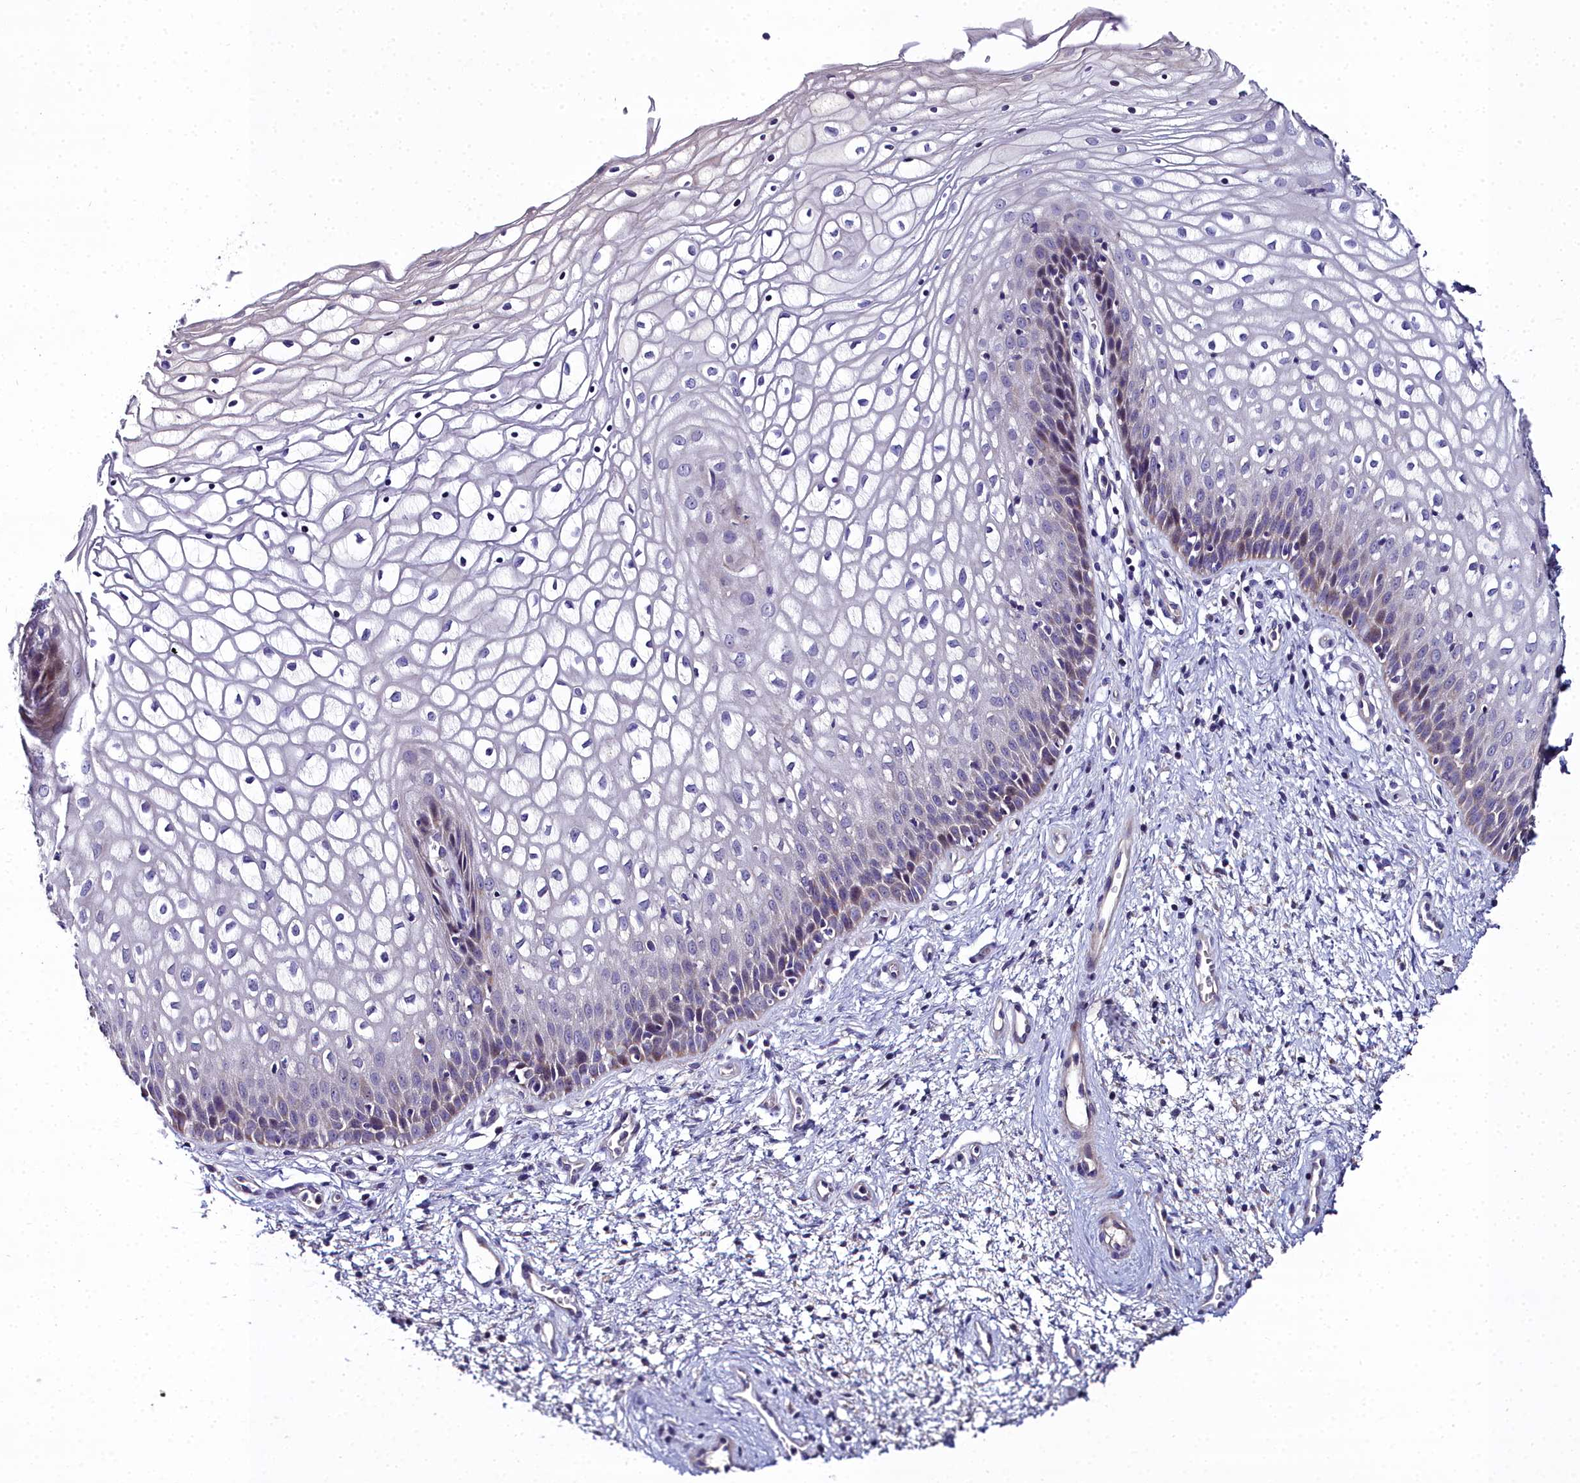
{"staining": {"intensity": "weak", "quantity": "25%-75%", "location": "cytoplasmic/membranous"}, "tissue": "vagina", "cell_type": "Squamous epithelial cells", "image_type": "normal", "snomed": [{"axis": "morphology", "description": "Normal tissue, NOS"}, {"axis": "topography", "description": "Vagina"}], "caption": "Immunohistochemistry of normal vagina reveals low levels of weak cytoplasmic/membranous staining in approximately 25%-75% of squamous epithelial cells.", "gene": "NT5M", "patient": {"sex": "female", "age": 34}}